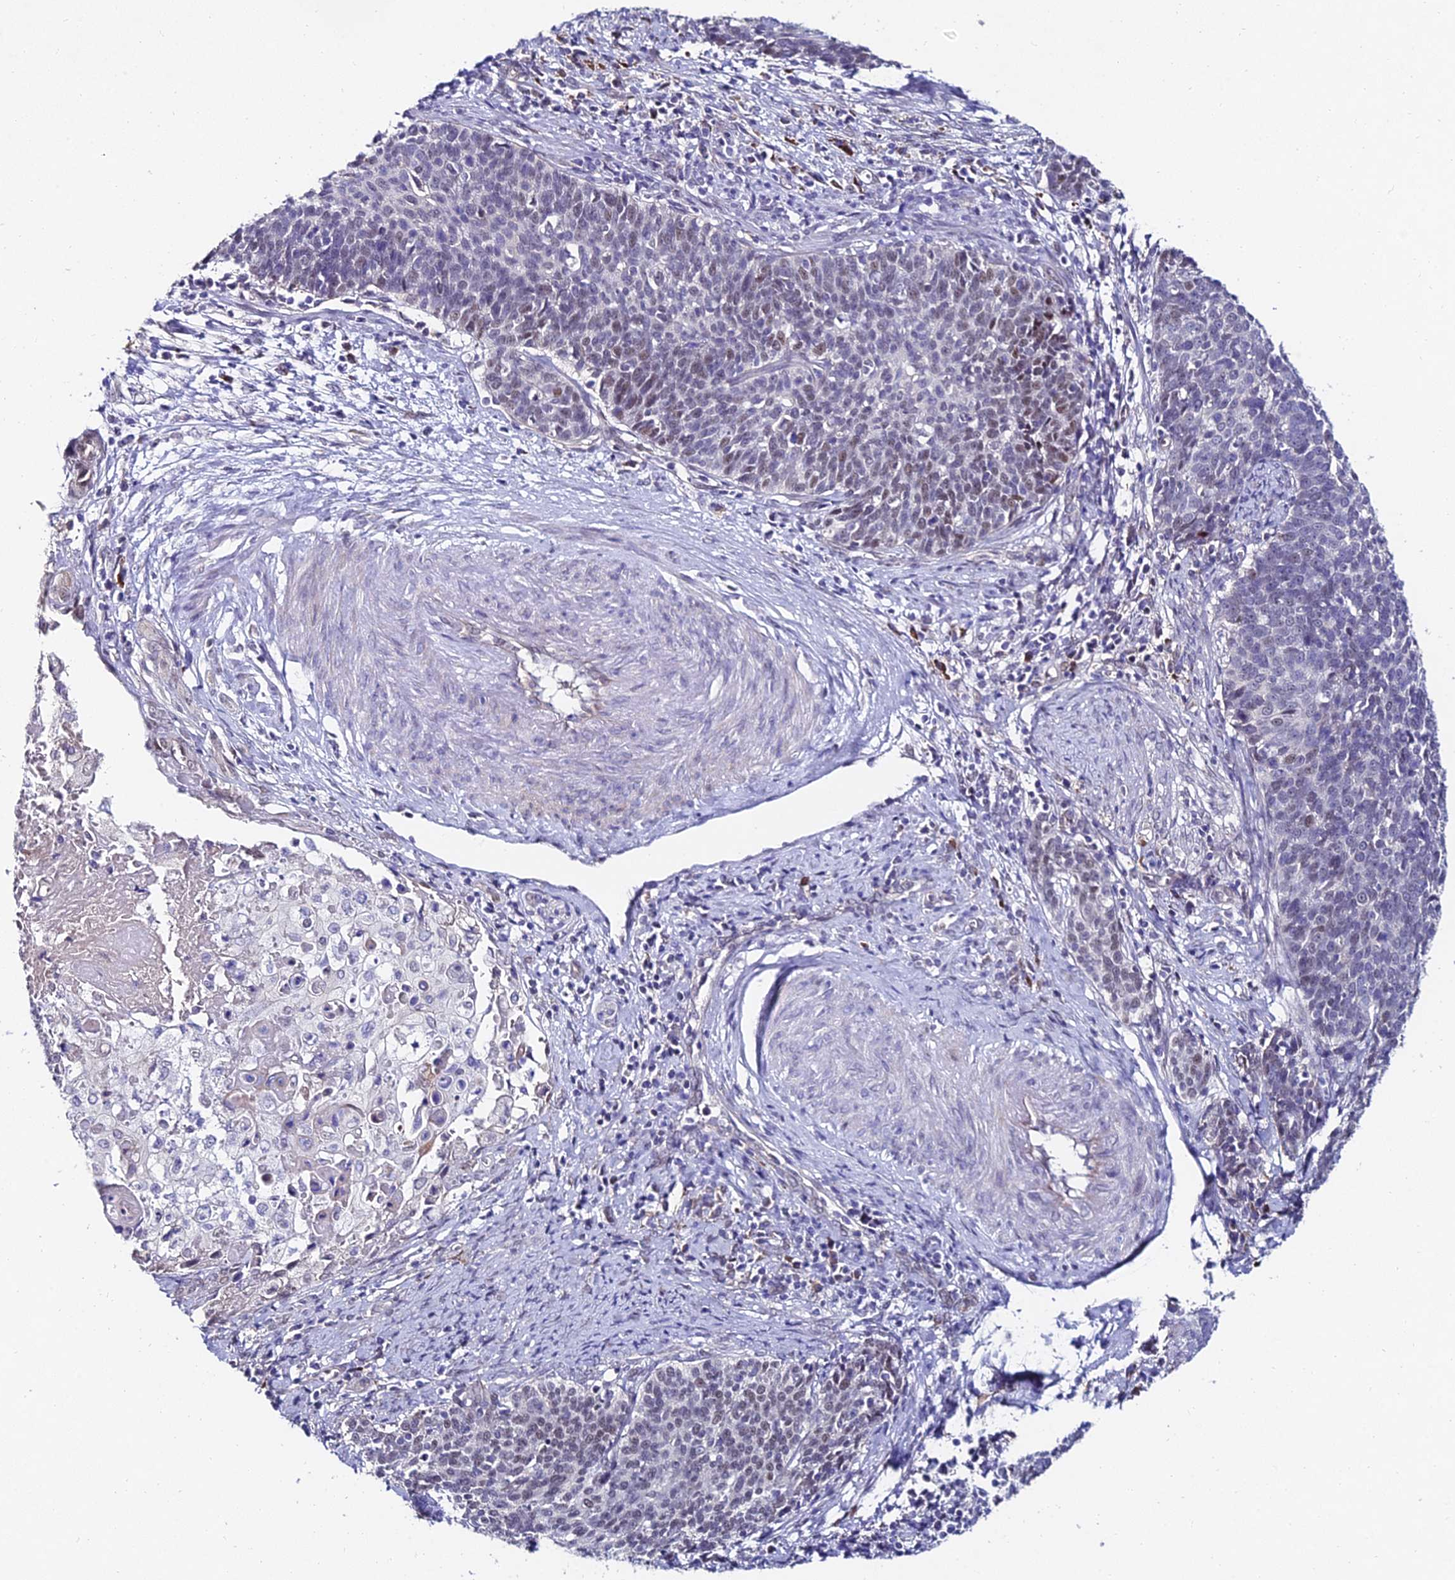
{"staining": {"intensity": "weak", "quantity": "<25%", "location": "nuclear"}, "tissue": "cervical cancer", "cell_type": "Tumor cells", "image_type": "cancer", "snomed": [{"axis": "morphology", "description": "Squamous cell carcinoma, NOS"}, {"axis": "topography", "description": "Cervix"}], "caption": "Cervical squamous cell carcinoma was stained to show a protein in brown. There is no significant positivity in tumor cells.", "gene": "TRIM24", "patient": {"sex": "female", "age": 39}}